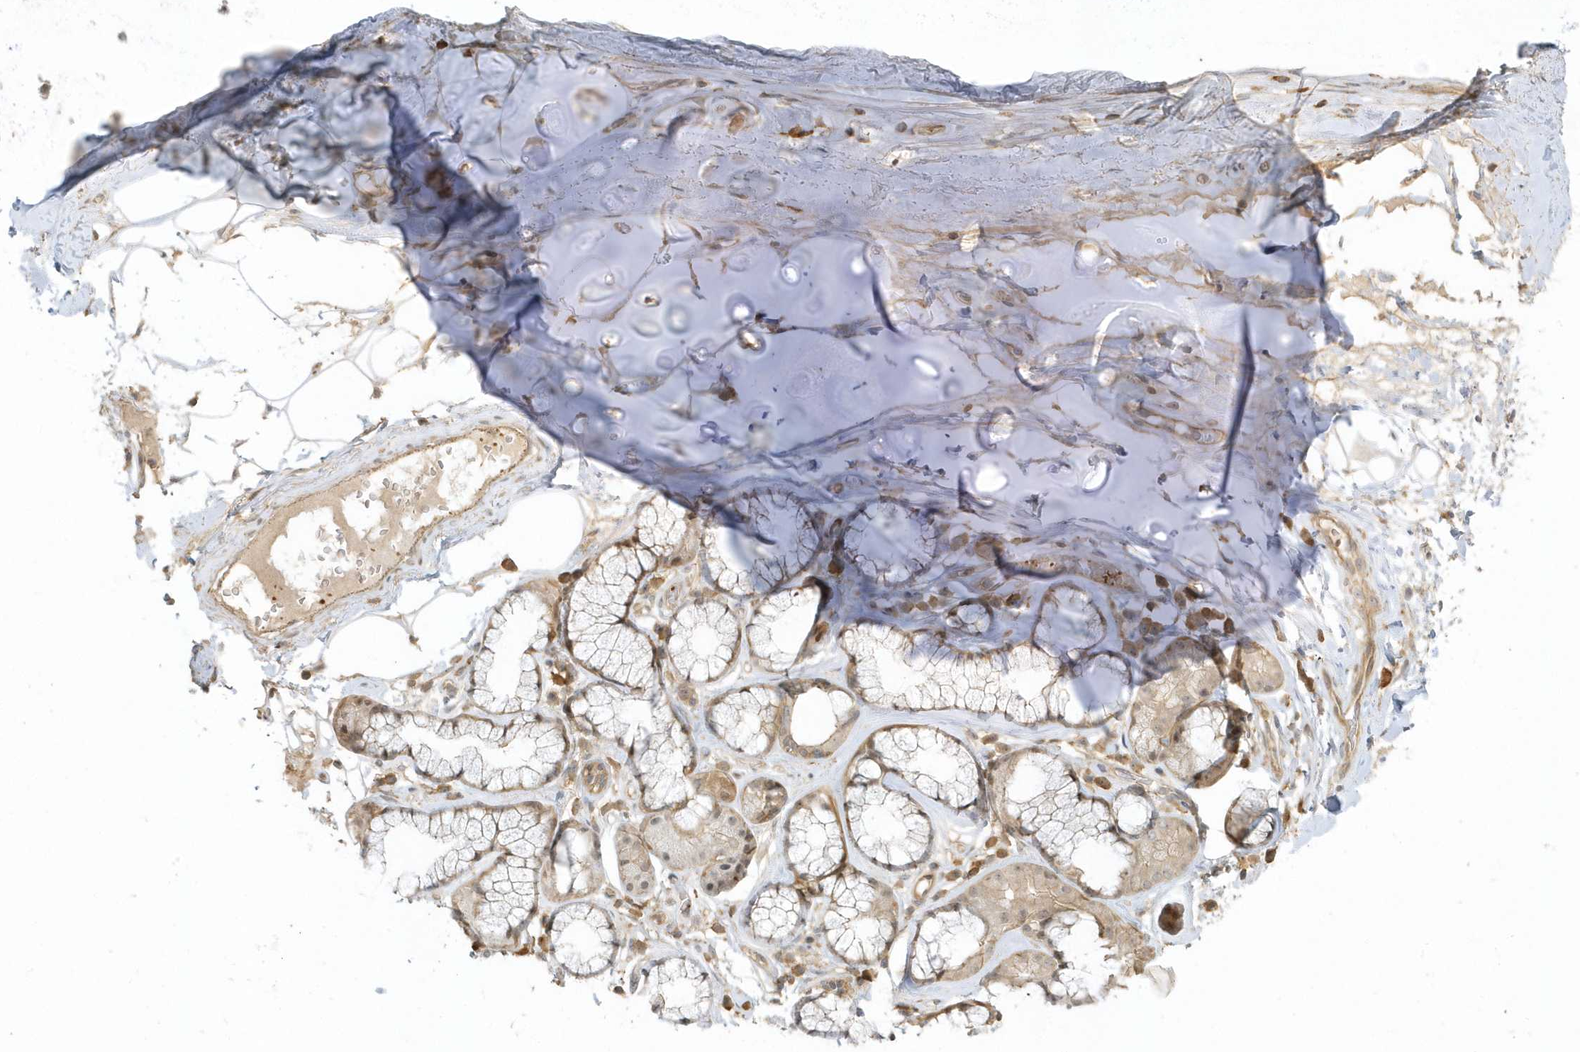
{"staining": {"intensity": "negative", "quantity": "none", "location": "none"}, "tissue": "adipose tissue", "cell_type": "Adipocytes", "image_type": "normal", "snomed": [{"axis": "morphology", "description": "Normal tissue, NOS"}, {"axis": "topography", "description": "Cartilage tissue"}], "caption": "Immunohistochemistry (IHC) of benign human adipose tissue demonstrates no positivity in adipocytes.", "gene": "ZBTB8A", "patient": {"sex": "female", "age": 63}}